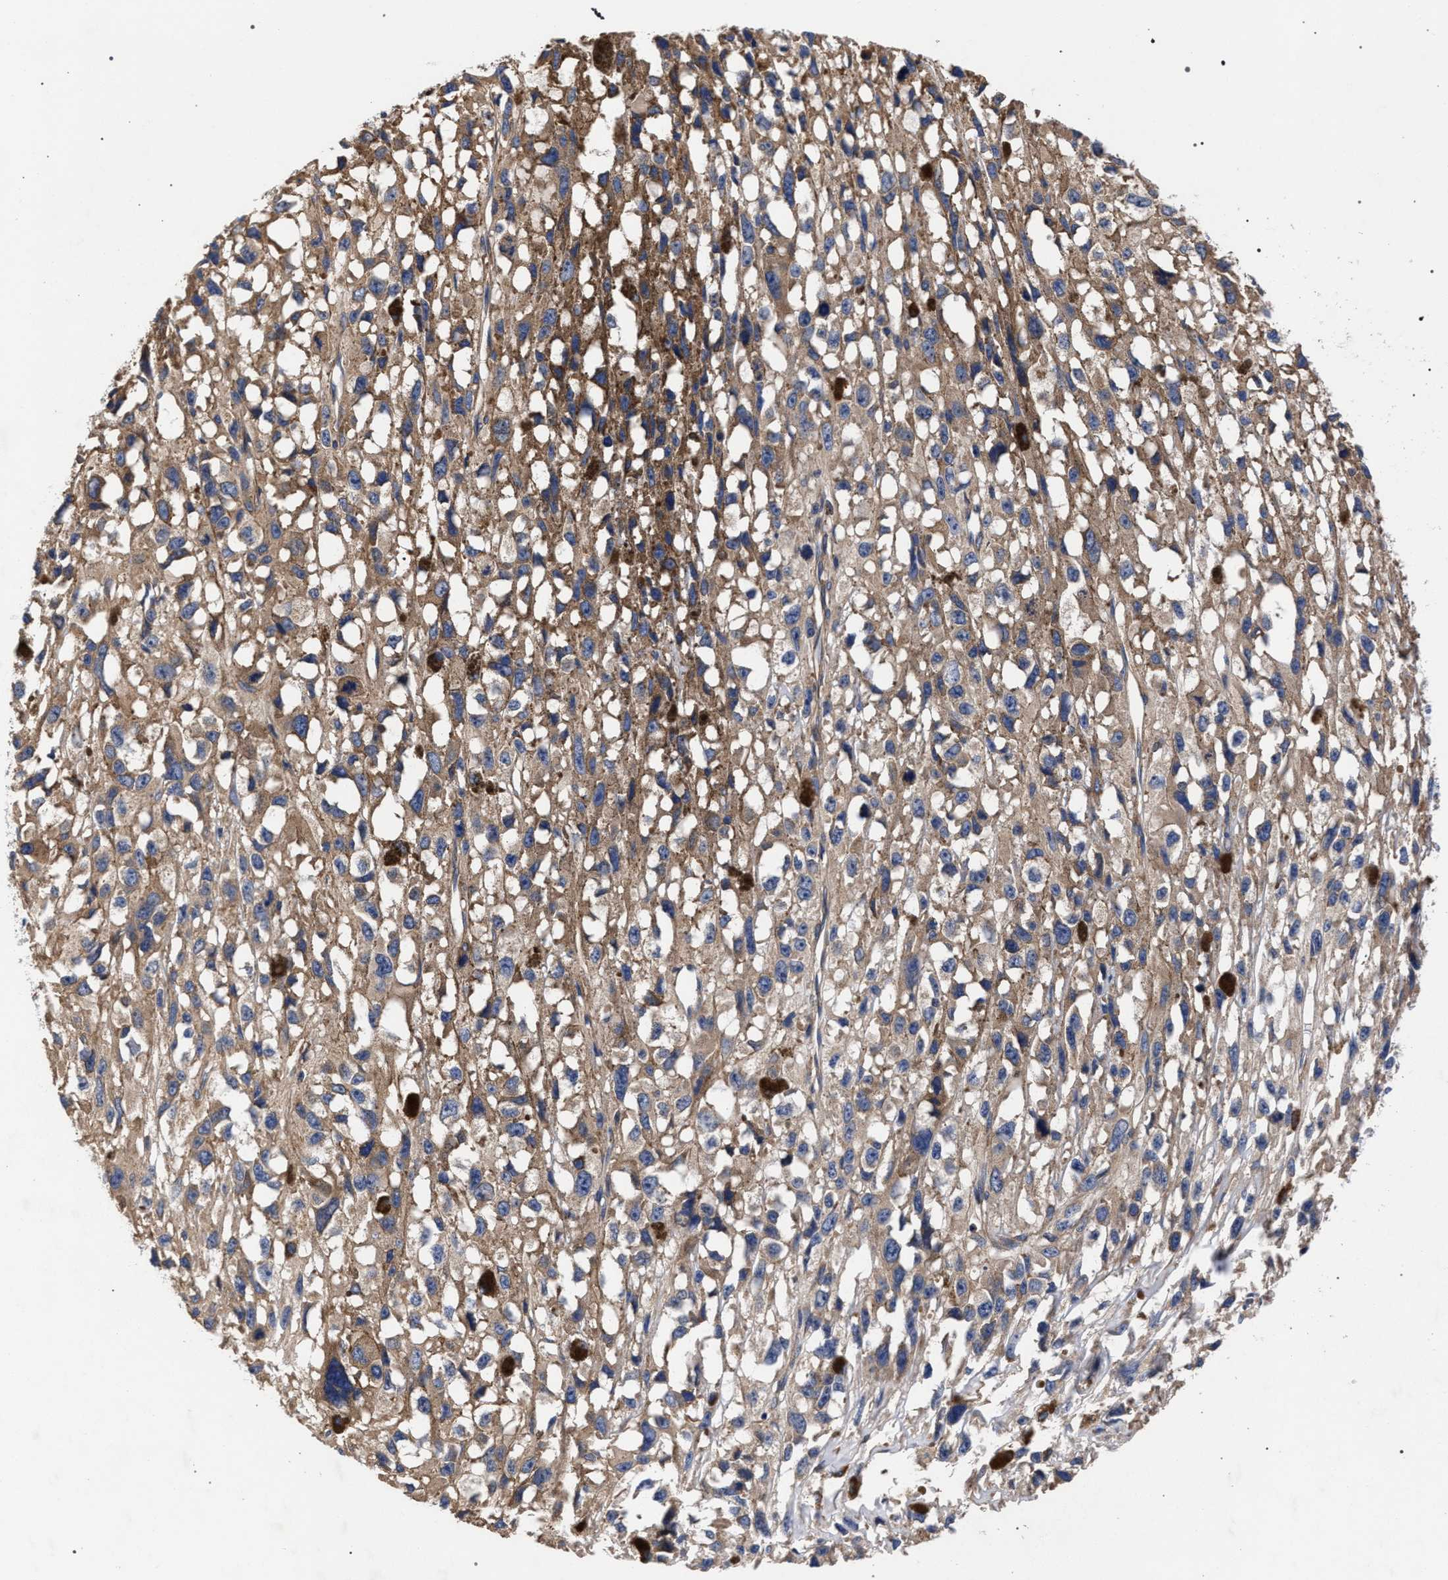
{"staining": {"intensity": "moderate", "quantity": ">75%", "location": "cytoplasmic/membranous"}, "tissue": "melanoma", "cell_type": "Tumor cells", "image_type": "cancer", "snomed": [{"axis": "morphology", "description": "Malignant melanoma, Metastatic site"}, {"axis": "topography", "description": "Lymph node"}], "caption": "Melanoma stained with a brown dye exhibits moderate cytoplasmic/membranous positive positivity in about >75% of tumor cells.", "gene": "CFAP95", "patient": {"sex": "male", "age": 59}}